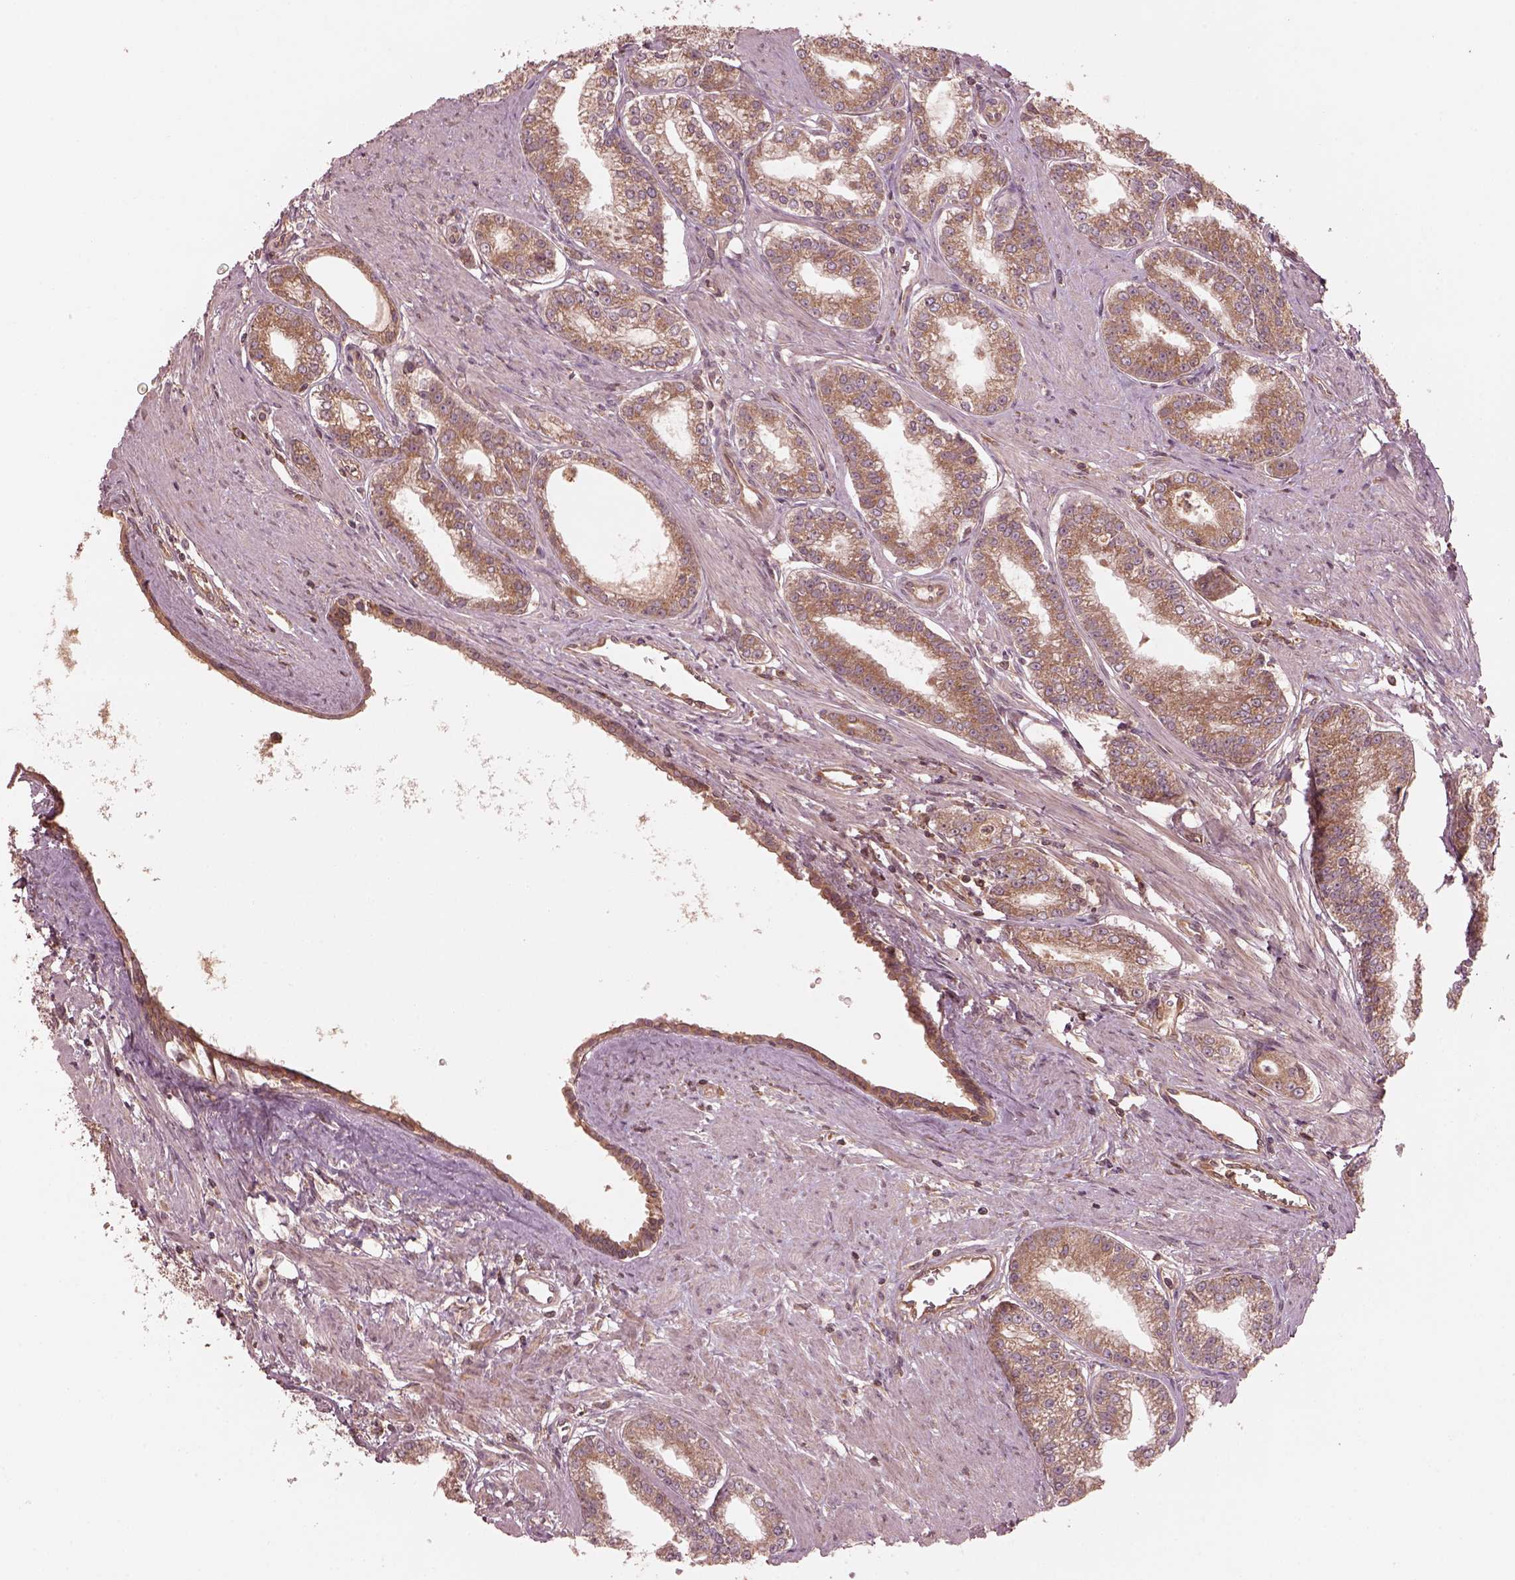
{"staining": {"intensity": "moderate", "quantity": ">75%", "location": "cytoplasmic/membranous"}, "tissue": "prostate cancer", "cell_type": "Tumor cells", "image_type": "cancer", "snomed": [{"axis": "morphology", "description": "Adenocarcinoma, NOS"}, {"axis": "topography", "description": "Prostate"}], "caption": "This is an image of immunohistochemistry (IHC) staining of prostate cancer, which shows moderate staining in the cytoplasmic/membranous of tumor cells.", "gene": "PIK3R2", "patient": {"sex": "male", "age": 71}}